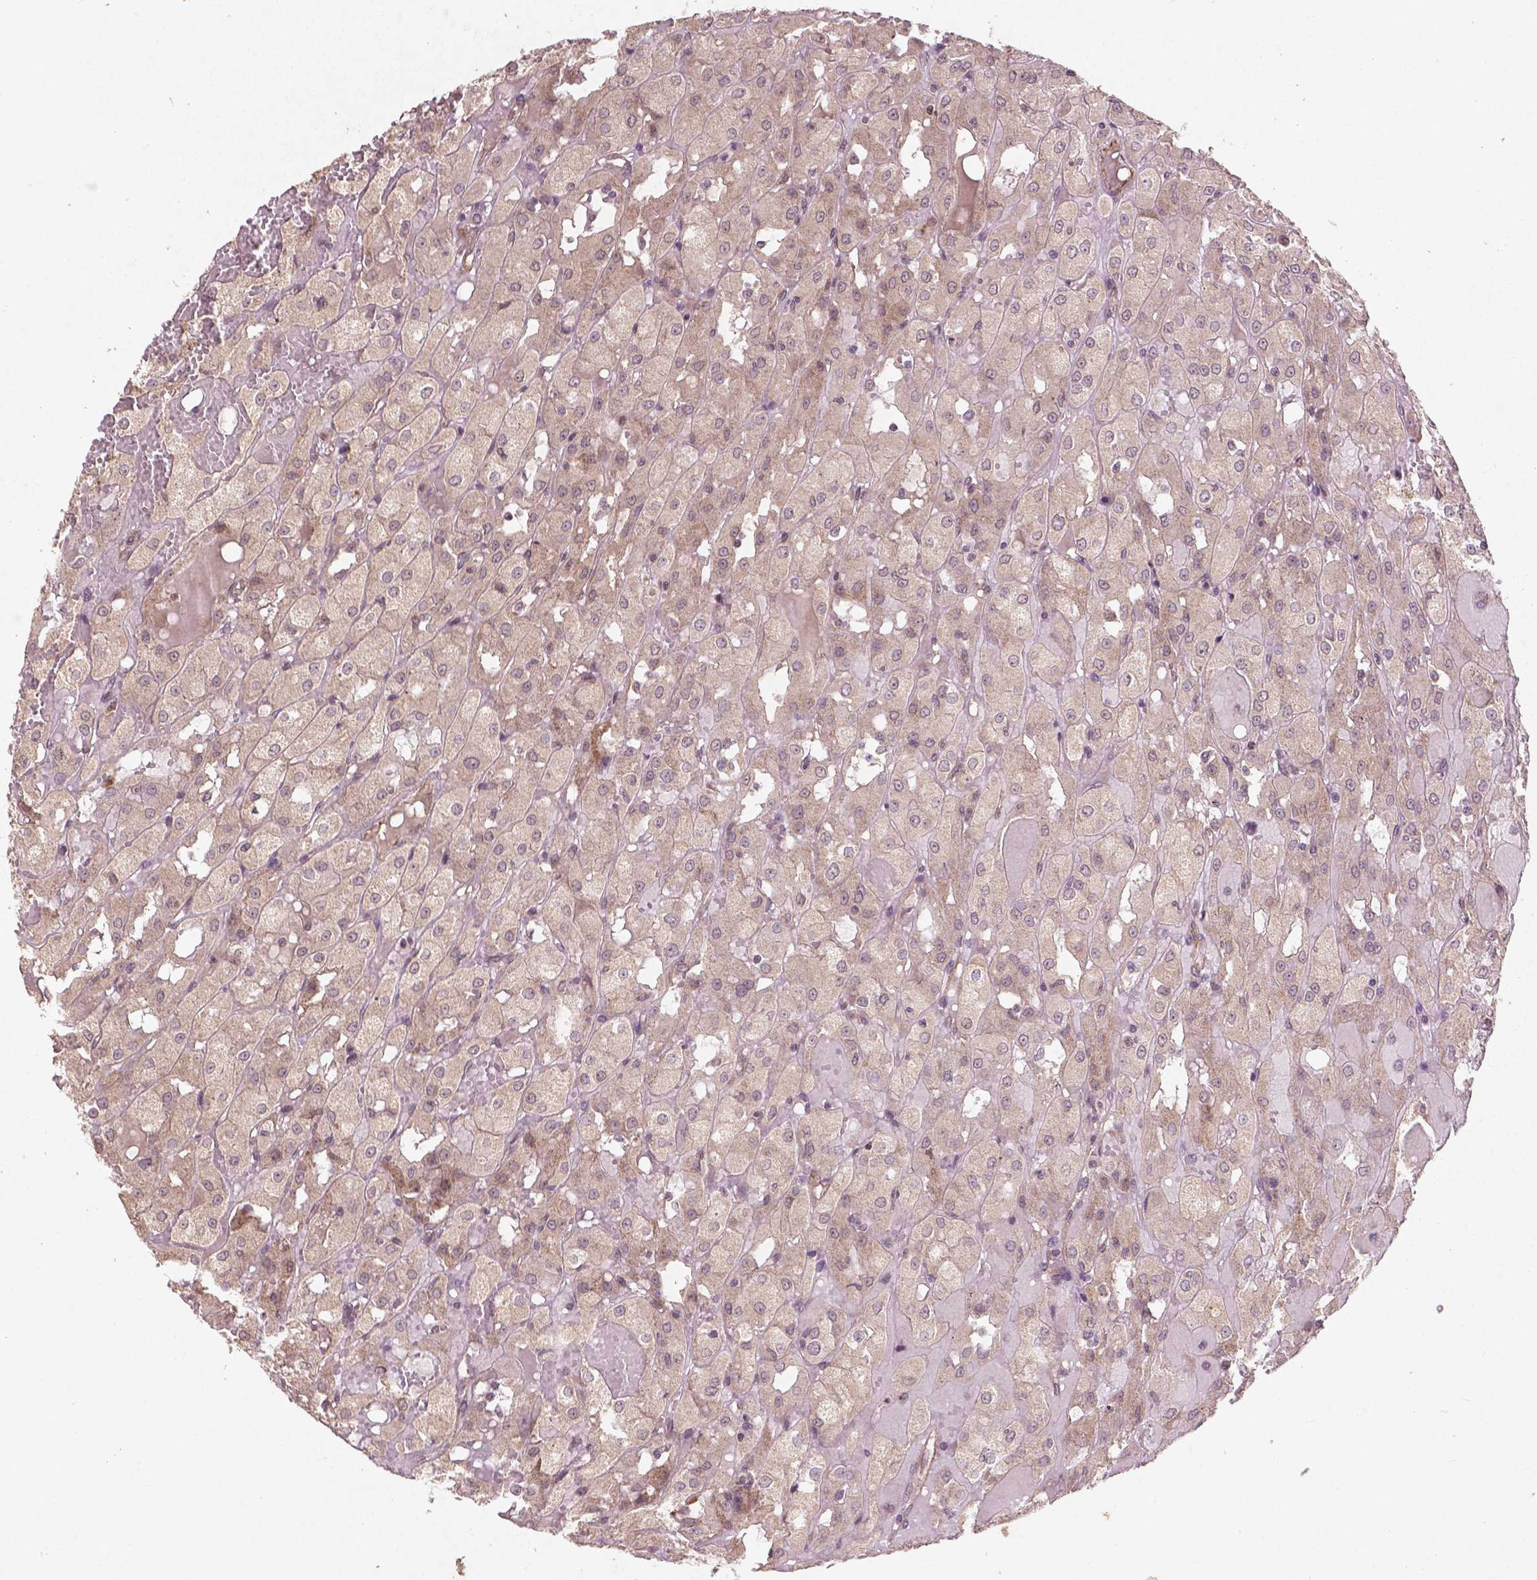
{"staining": {"intensity": "negative", "quantity": "none", "location": "none"}, "tissue": "renal cancer", "cell_type": "Tumor cells", "image_type": "cancer", "snomed": [{"axis": "morphology", "description": "Adenocarcinoma, NOS"}, {"axis": "topography", "description": "Kidney"}], "caption": "Immunohistochemical staining of human renal cancer displays no significant positivity in tumor cells.", "gene": "SMAD2", "patient": {"sex": "male", "age": 72}}